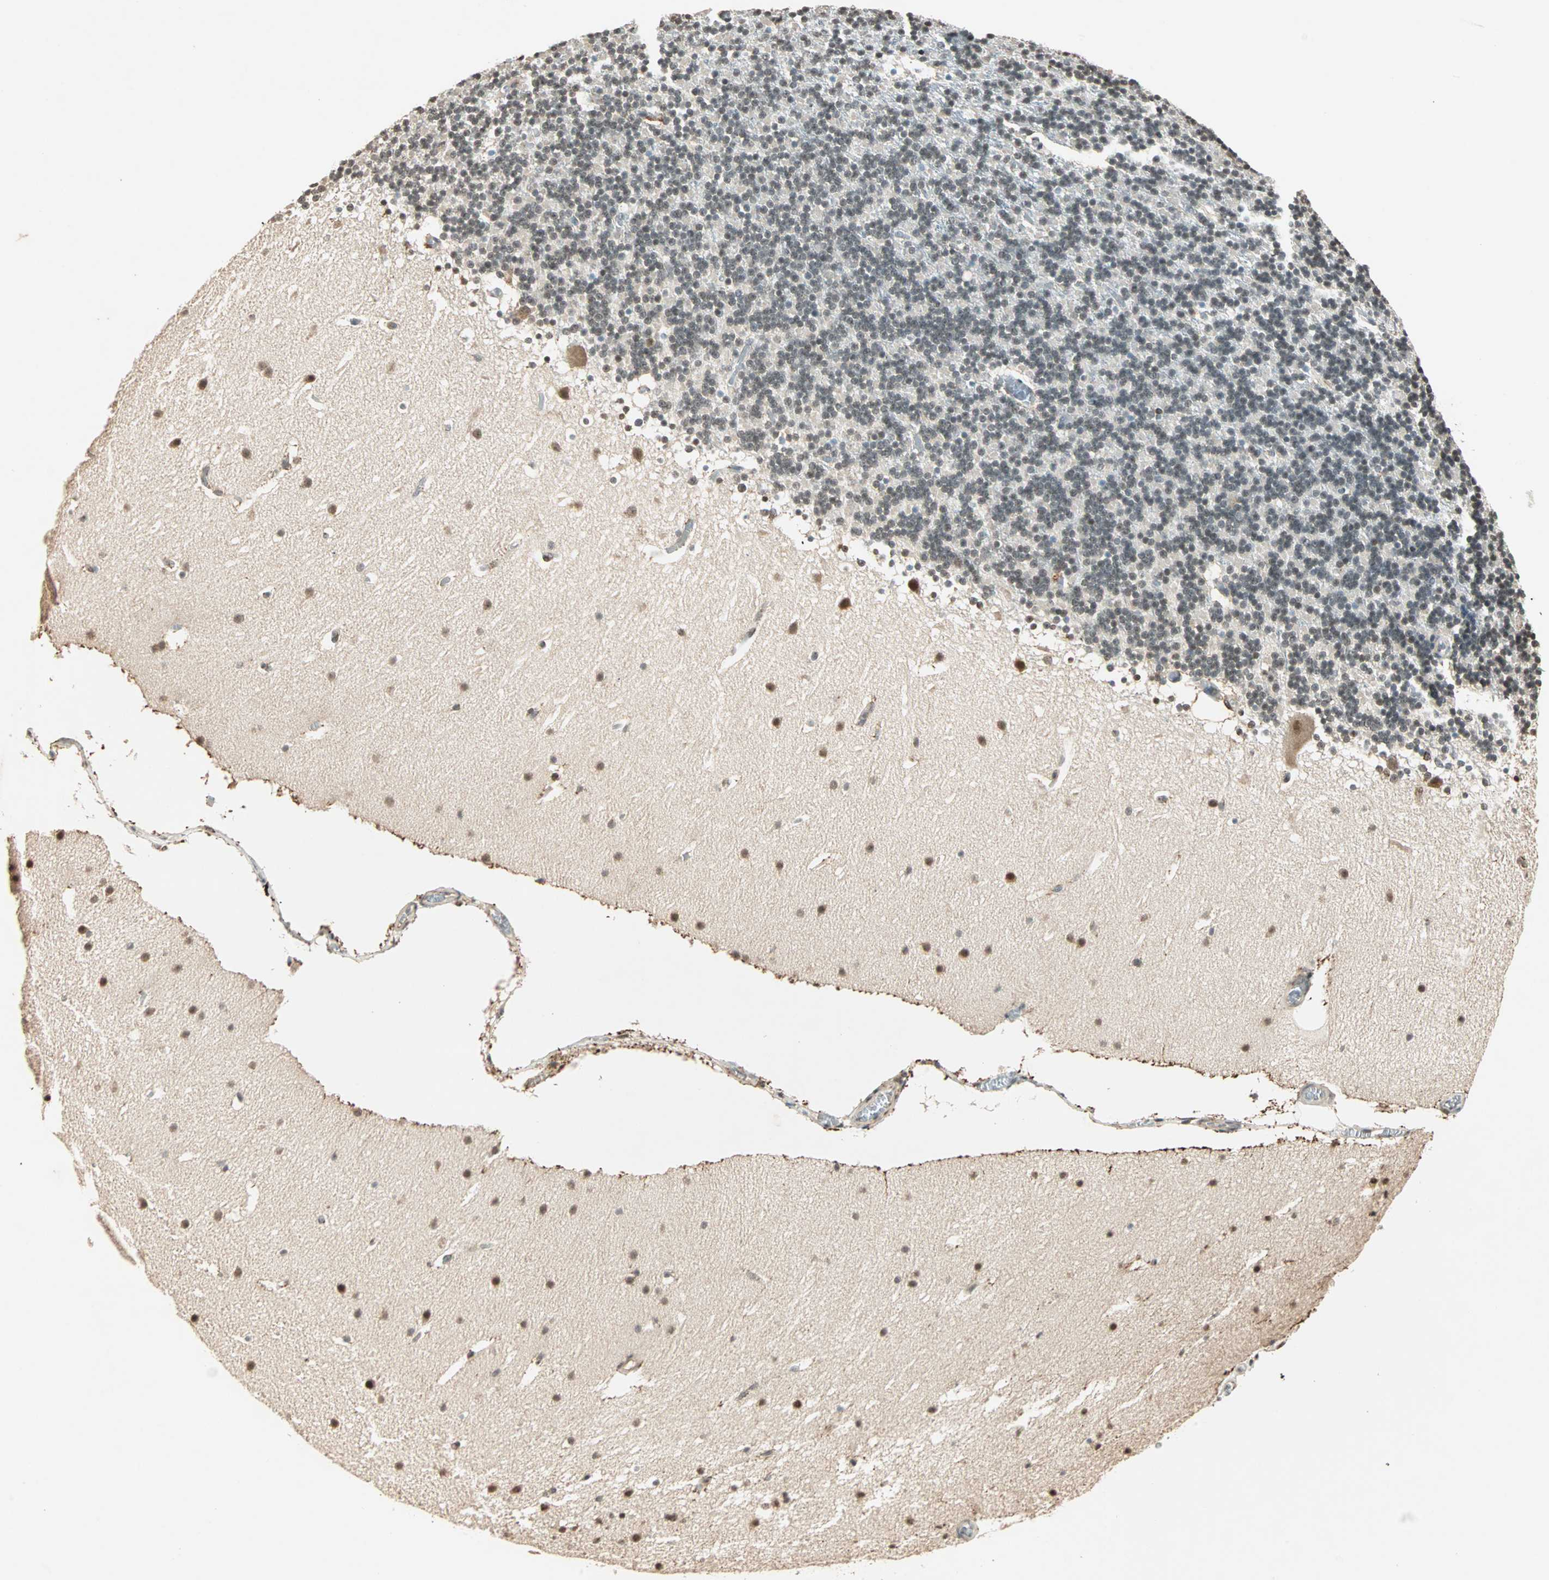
{"staining": {"intensity": "weak", "quantity": "25%-75%", "location": "nuclear"}, "tissue": "cerebellum", "cell_type": "Cells in granular layer", "image_type": "normal", "snomed": [{"axis": "morphology", "description": "Normal tissue, NOS"}, {"axis": "topography", "description": "Cerebellum"}], "caption": "The image demonstrates staining of unremarkable cerebellum, revealing weak nuclear protein staining (brown color) within cells in granular layer. (Brightfield microscopy of DAB IHC at high magnification).", "gene": "PRDM2", "patient": {"sex": "male", "age": 45}}